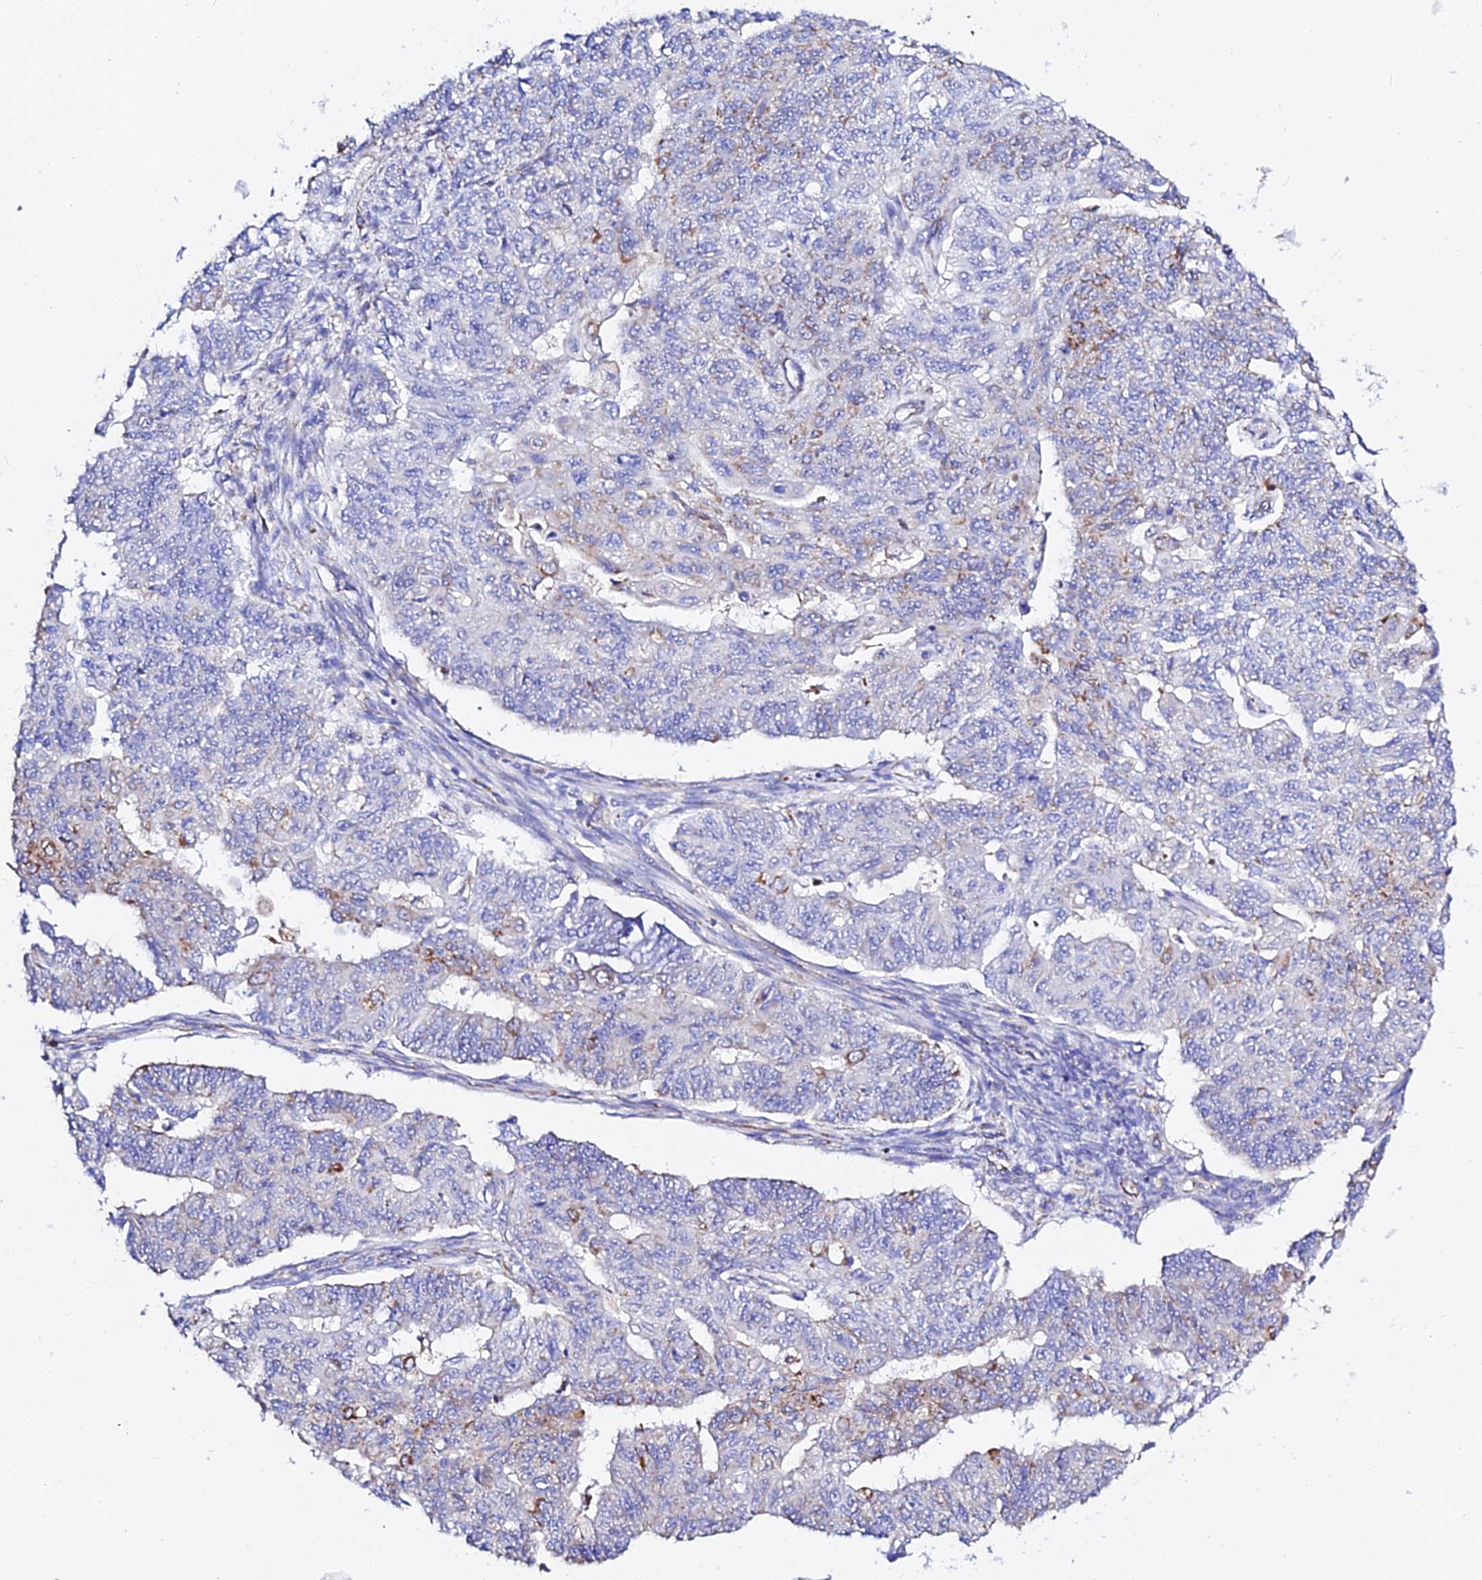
{"staining": {"intensity": "negative", "quantity": "none", "location": "none"}, "tissue": "endometrial cancer", "cell_type": "Tumor cells", "image_type": "cancer", "snomed": [{"axis": "morphology", "description": "Adenocarcinoma, NOS"}, {"axis": "topography", "description": "Endometrium"}], "caption": "This is a micrograph of immunohistochemistry (IHC) staining of endometrial adenocarcinoma, which shows no staining in tumor cells. (DAB (3,3'-diaminobenzidine) IHC visualized using brightfield microscopy, high magnification).", "gene": "ZNF573", "patient": {"sex": "female", "age": 32}}